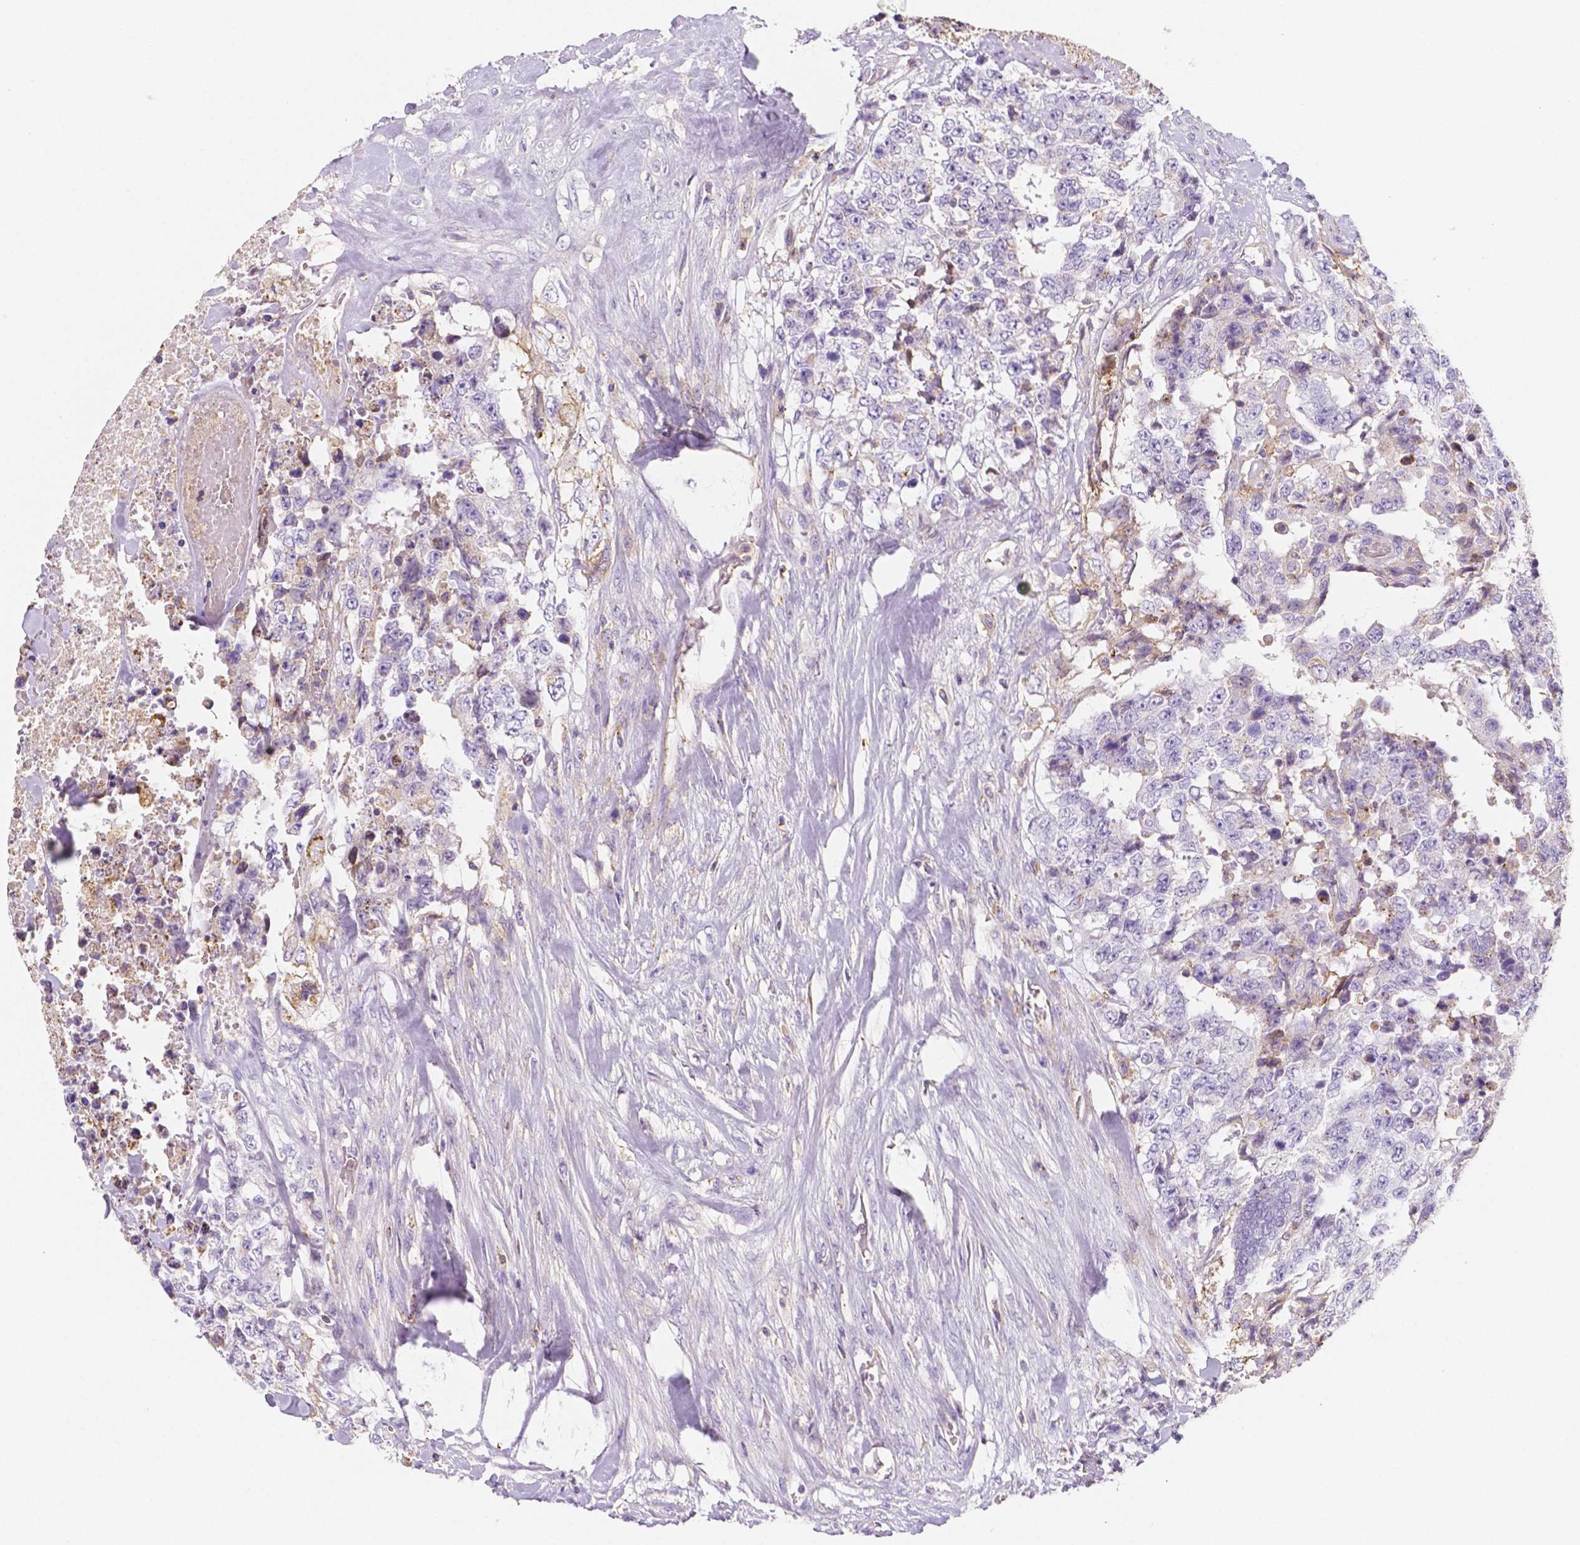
{"staining": {"intensity": "negative", "quantity": "none", "location": "none"}, "tissue": "testis cancer", "cell_type": "Tumor cells", "image_type": "cancer", "snomed": [{"axis": "morphology", "description": "Carcinoma, Embryonal, NOS"}, {"axis": "topography", "description": "Testis"}], "caption": "Tumor cells are negative for brown protein staining in testis cancer (embryonal carcinoma). Brightfield microscopy of immunohistochemistry (IHC) stained with DAB (brown) and hematoxylin (blue), captured at high magnification.", "gene": "GABRD", "patient": {"sex": "male", "age": 24}}